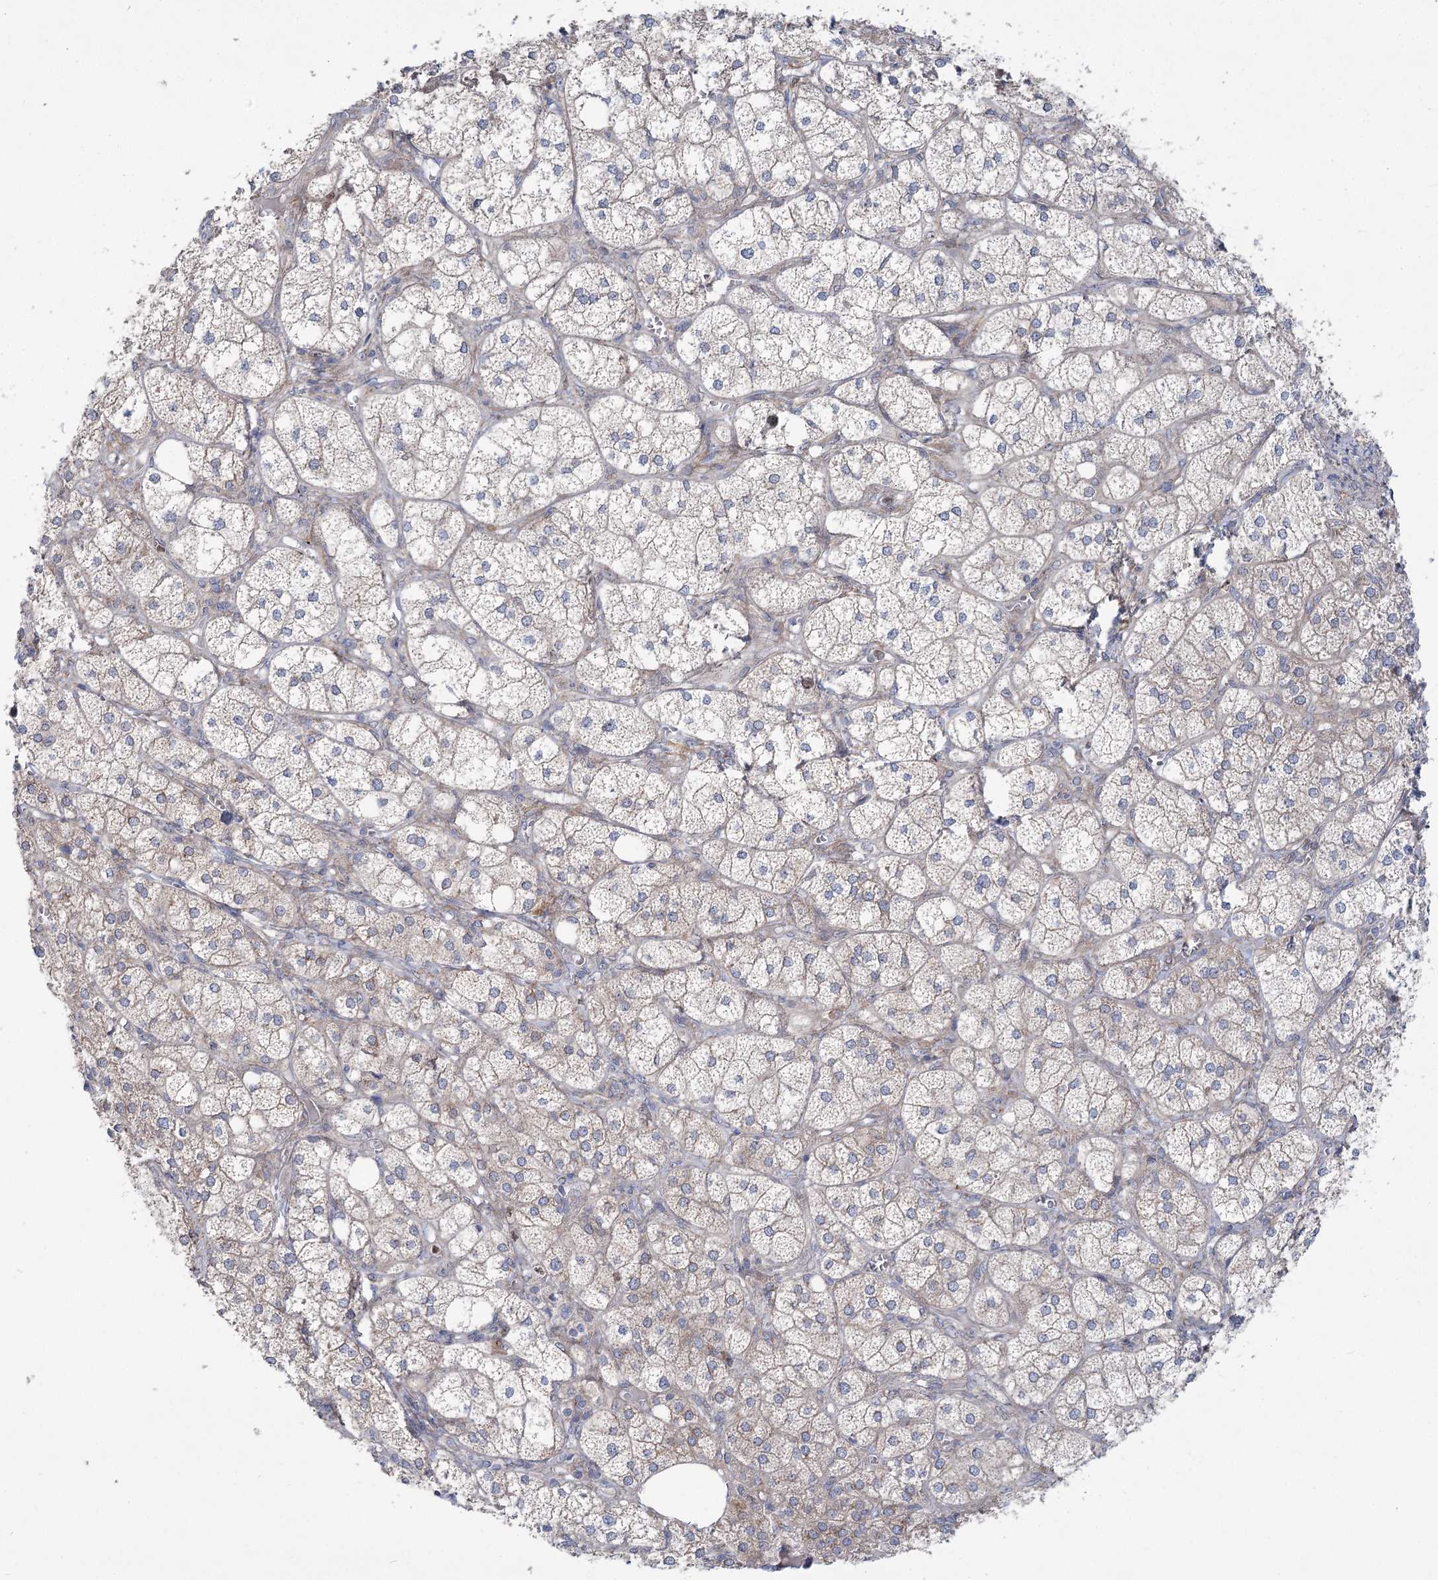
{"staining": {"intensity": "moderate", "quantity": "25%-75%", "location": "cytoplasmic/membranous"}, "tissue": "adrenal gland", "cell_type": "Glandular cells", "image_type": "normal", "snomed": [{"axis": "morphology", "description": "Normal tissue, NOS"}, {"axis": "topography", "description": "Adrenal gland"}], "caption": "Brown immunohistochemical staining in unremarkable adrenal gland exhibits moderate cytoplasmic/membranous expression in about 25%-75% of glandular cells. (IHC, brightfield microscopy, high magnification).", "gene": "SCN11A", "patient": {"sex": "female", "age": 61}}